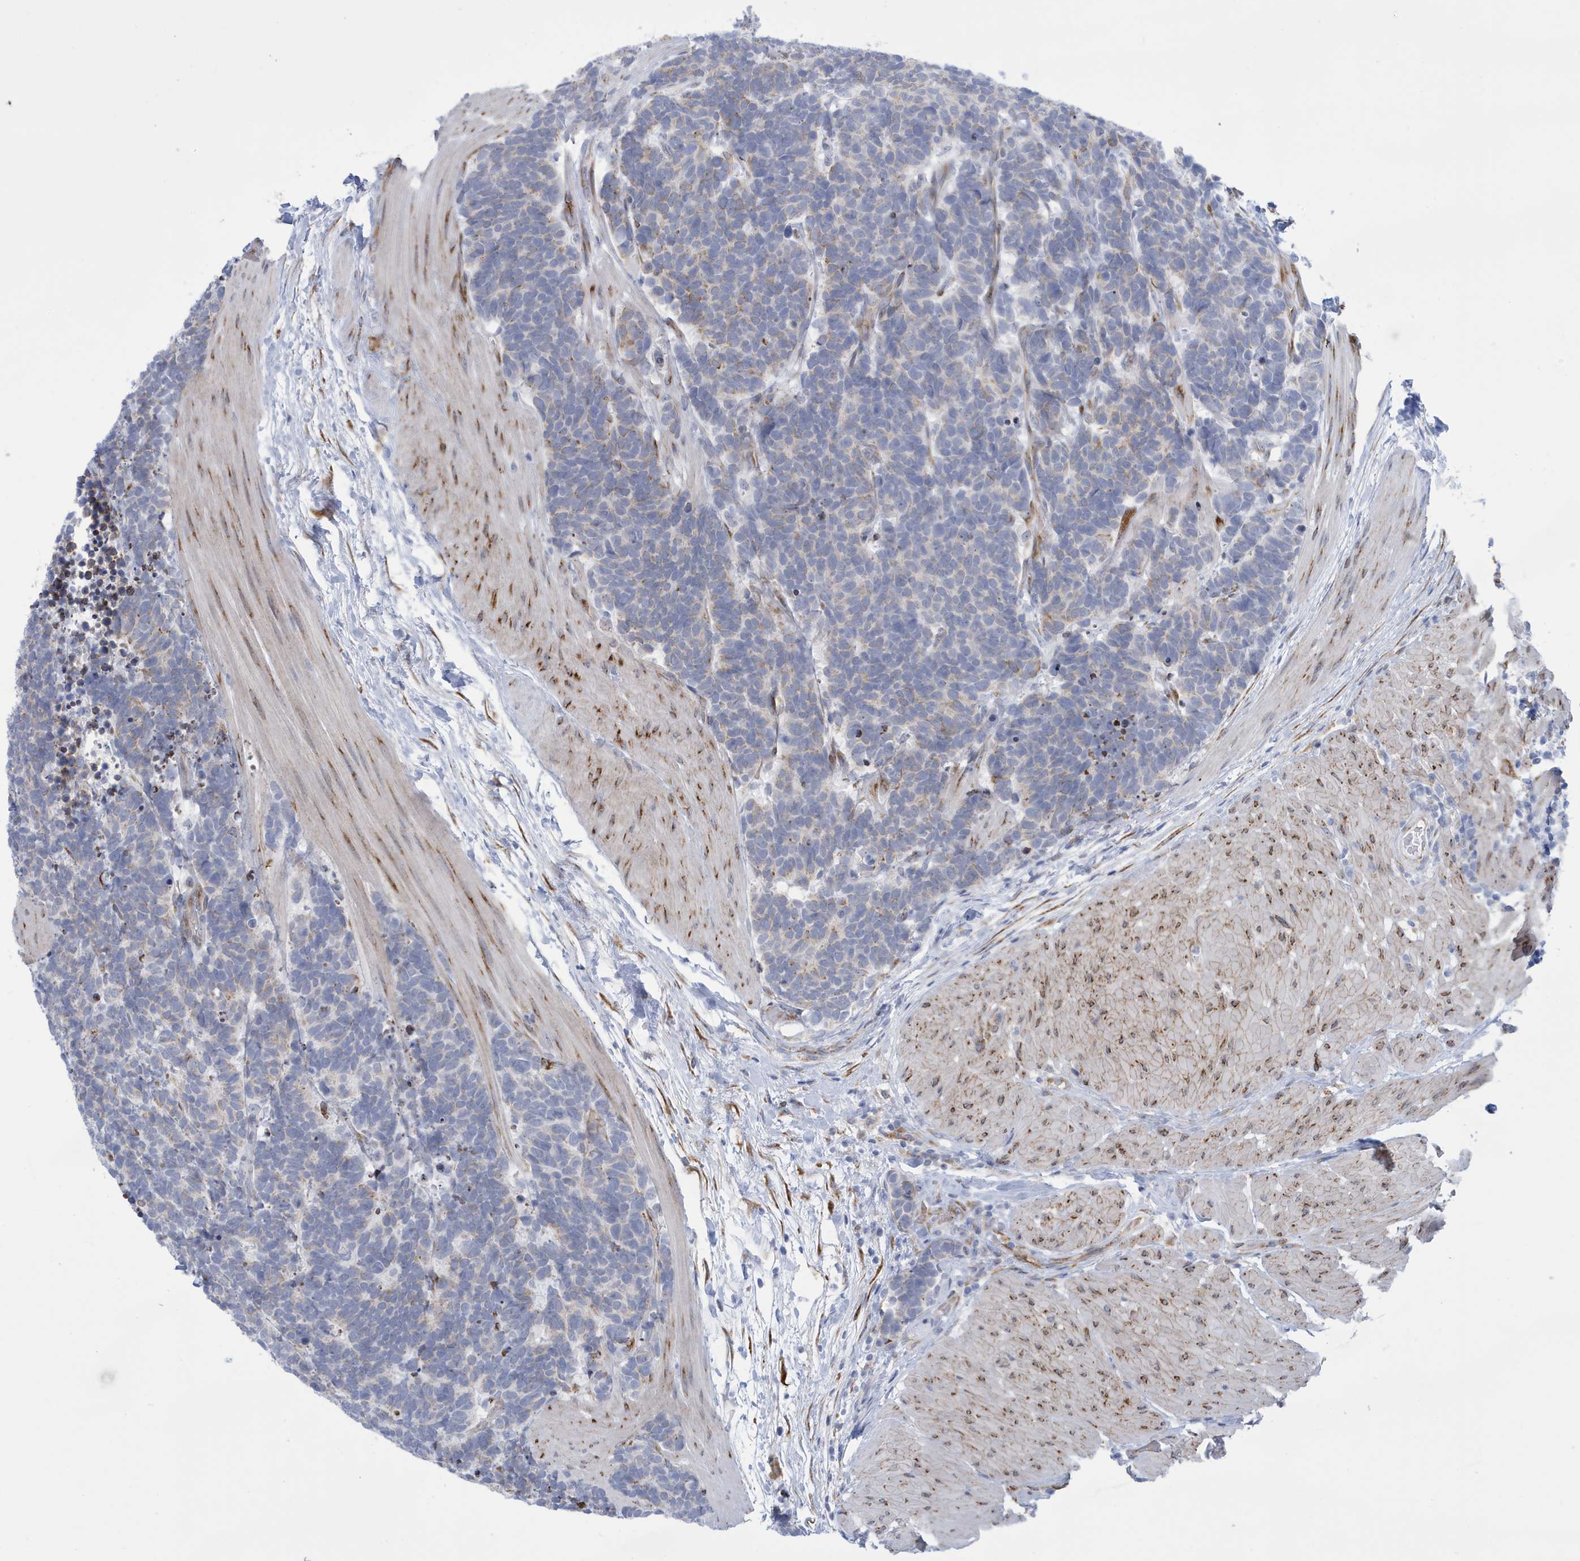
{"staining": {"intensity": "negative", "quantity": "none", "location": "none"}, "tissue": "carcinoid", "cell_type": "Tumor cells", "image_type": "cancer", "snomed": [{"axis": "morphology", "description": "Carcinoma, NOS"}, {"axis": "morphology", "description": "Carcinoid, malignant, NOS"}, {"axis": "topography", "description": "Urinary bladder"}], "caption": "A histopathology image of carcinoid stained for a protein shows no brown staining in tumor cells.", "gene": "SEMA3F", "patient": {"sex": "male", "age": 57}}